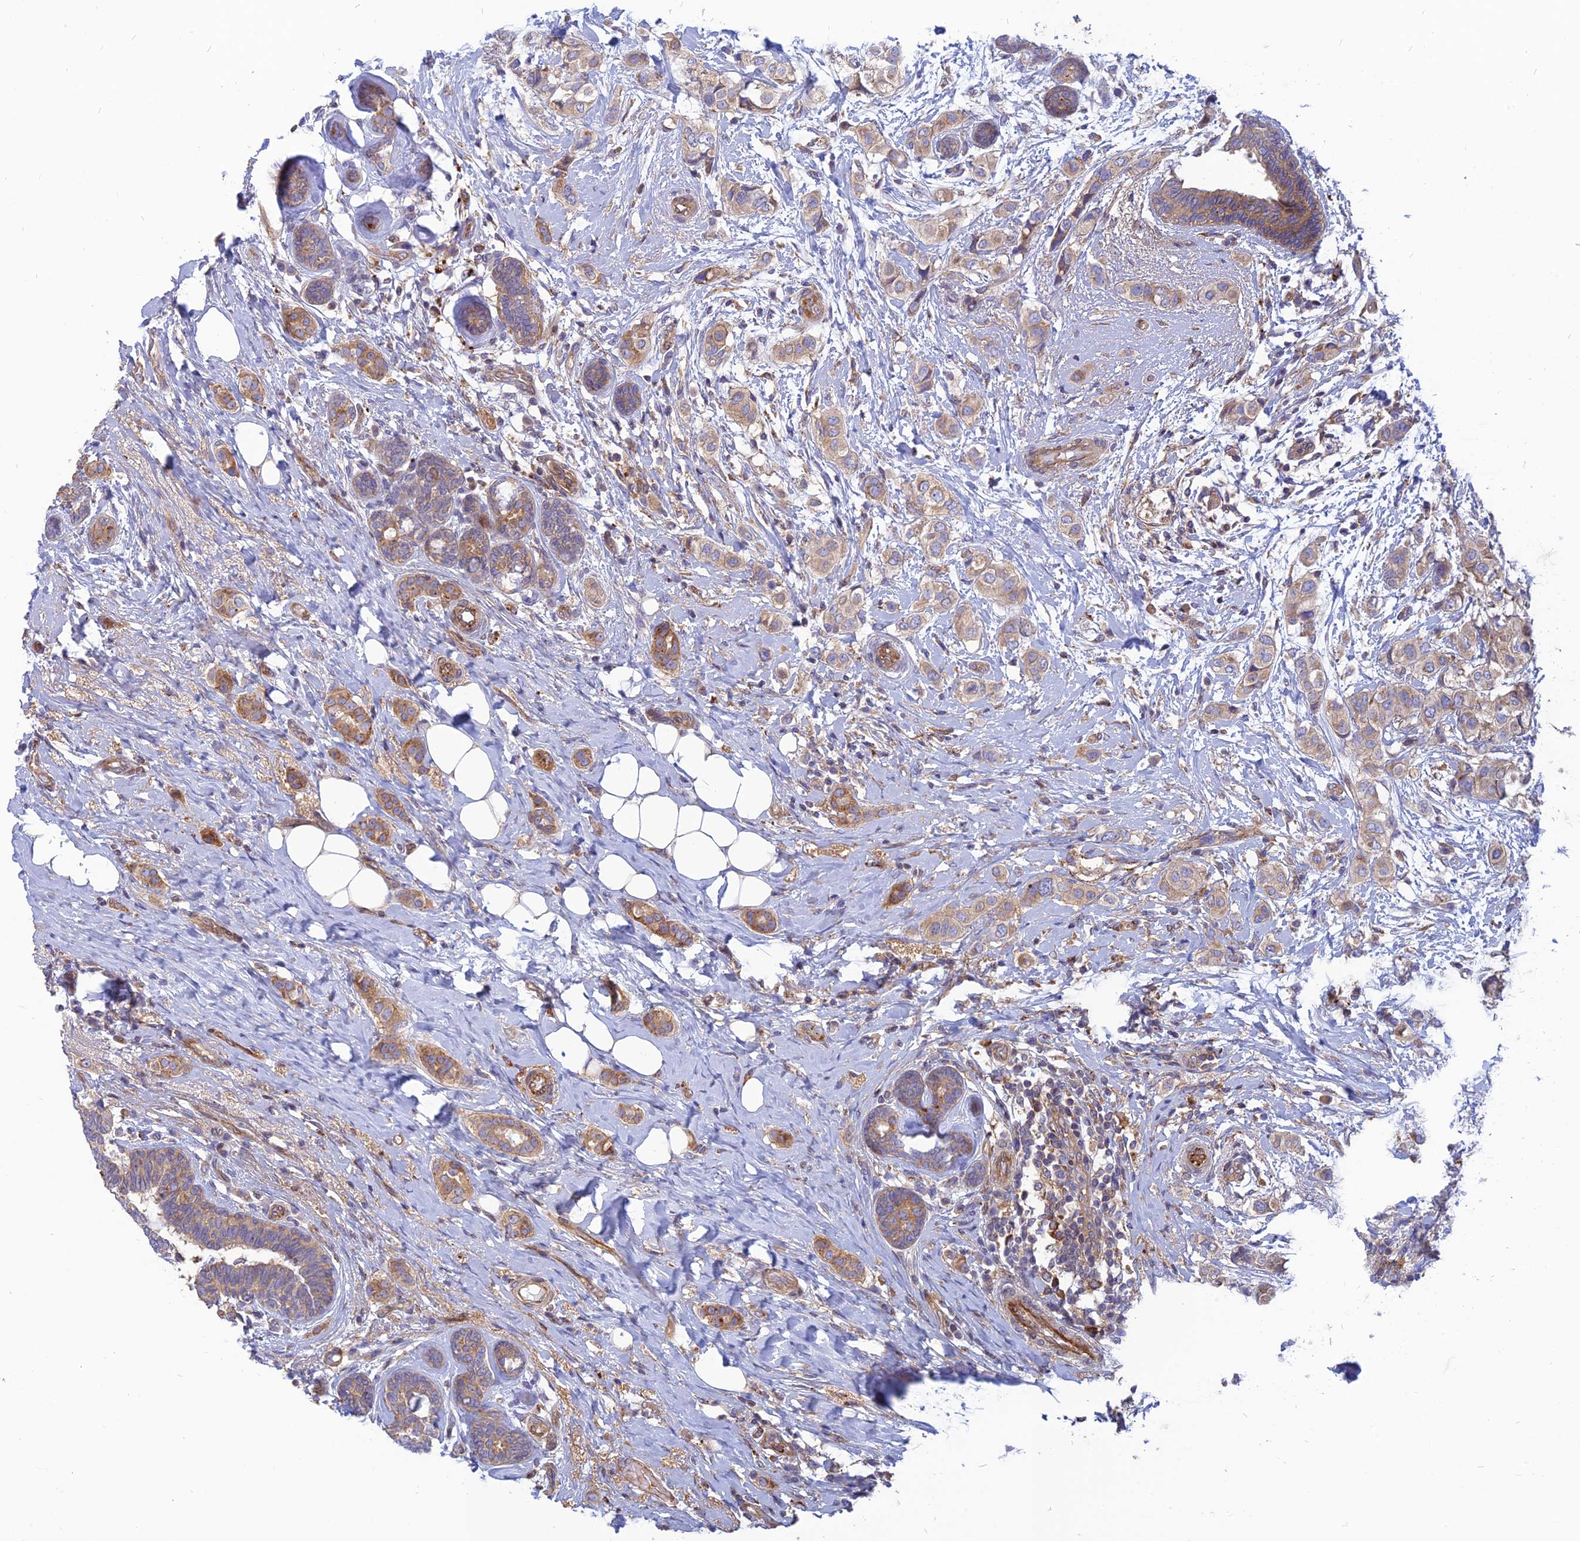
{"staining": {"intensity": "moderate", "quantity": "<25%", "location": "cytoplasmic/membranous"}, "tissue": "breast cancer", "cell_type": "Tumor cells", "image_type": "cancer", "snomed": [{"axis": "morphology", "description": "Lobular carcinoma"}, {"axis": "topography", "description": "Breast"}], "caption": "DAB immunohistochemical staining of human lobular carcinoma (breast) displays moderate cytoplasmic/membranous protein positivity in approximately <25% of tumor cells.", "gene": "PHKA2", "patient": {"sex": "female", "age": 51}}